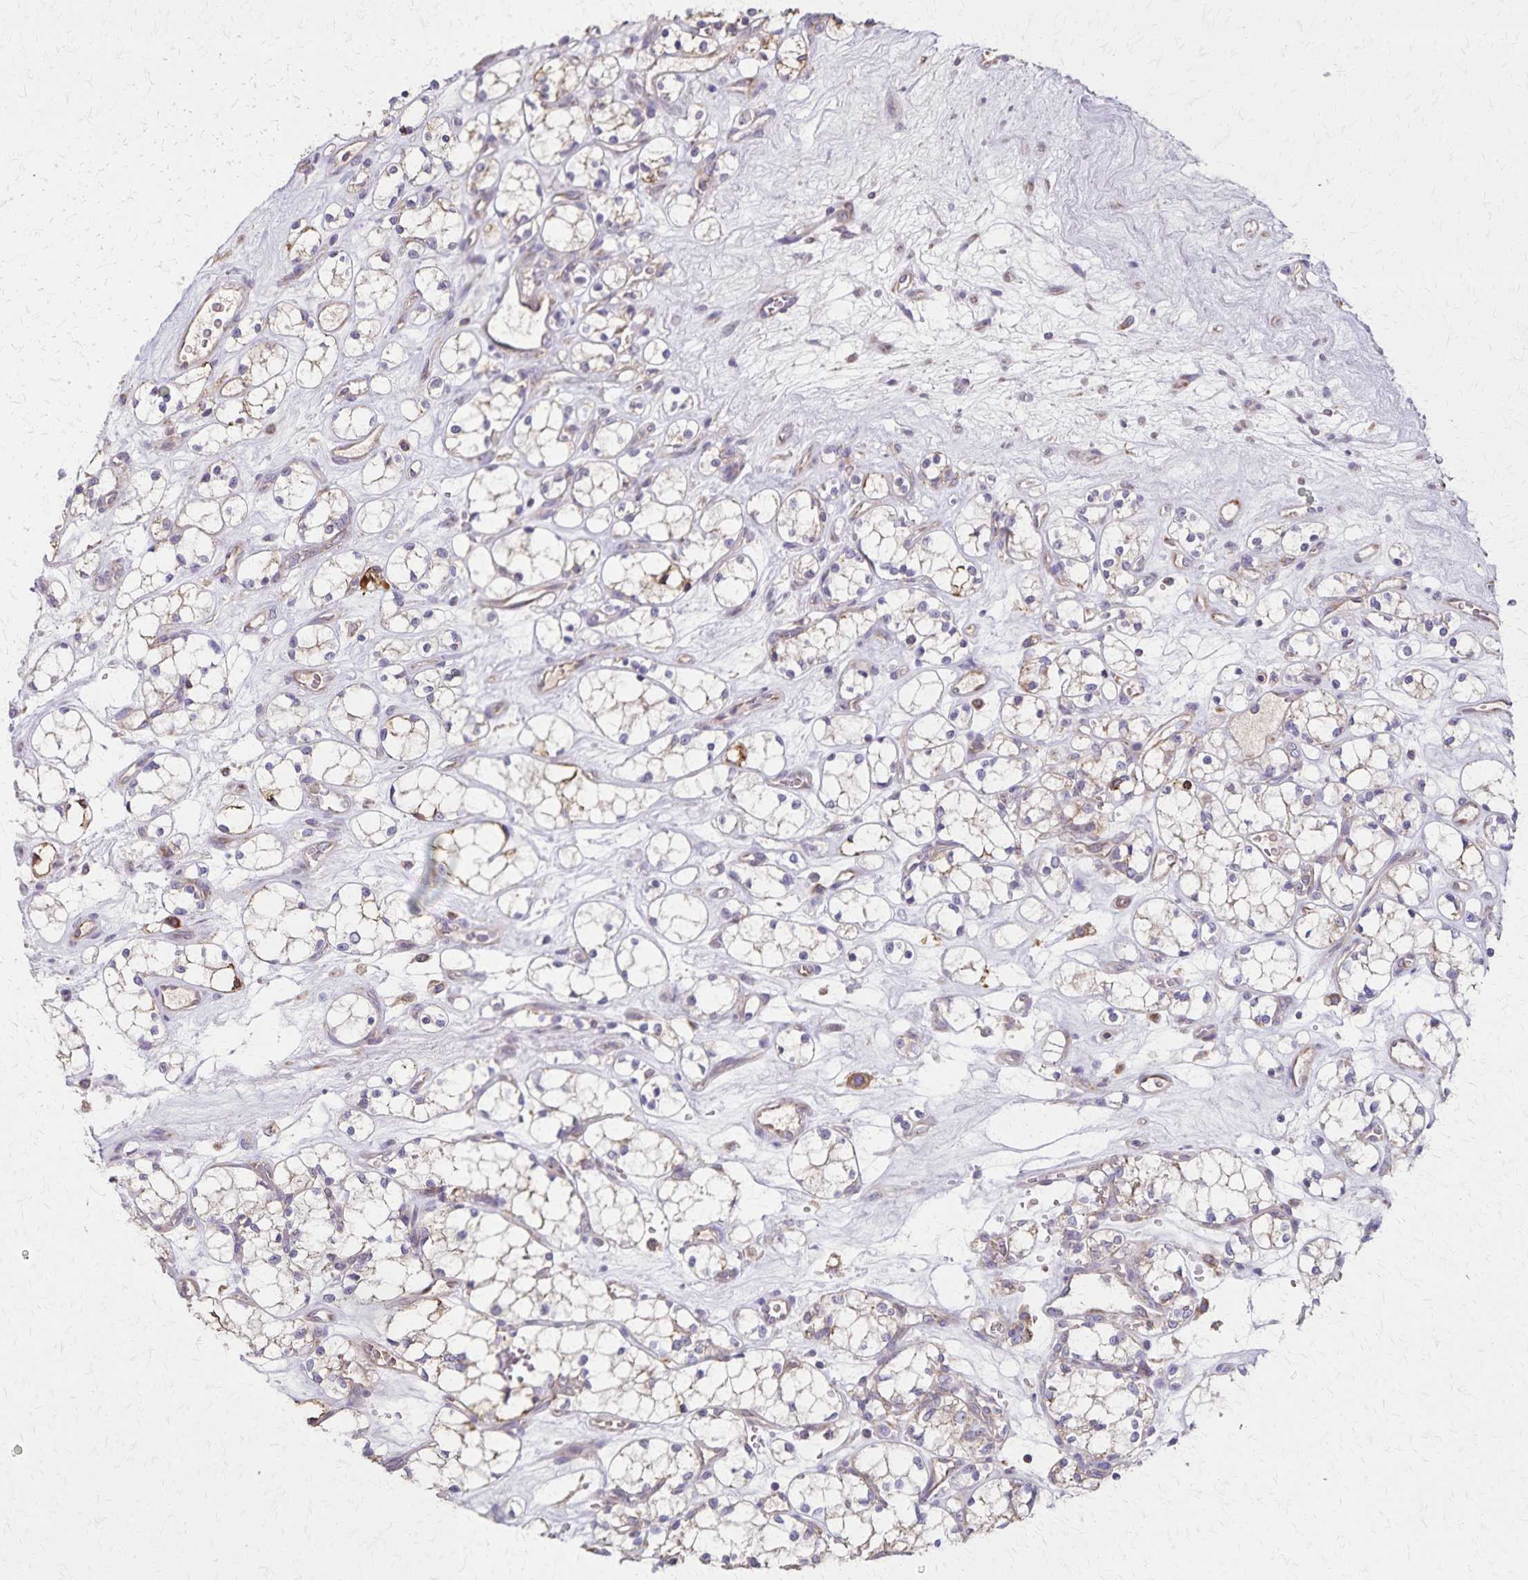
{"staining": {"intensity": "moderate", "quantity": "<25%", "location": "cytoplasmic/membranous"}, "tissue": "renal cancer", "cell_type": "Tumor cells", "image_type": "cancer", "snomed": [{"axis": "morphology", "description": "Adenocarcinoma, NOS"}, {"axis": "topography", "description": "Kidney"}], "caption": "Immunohistochemistry (IHC) histopathology image of adenocarcinoma (renal) stained for a protein (brown), which reveals low levels of moderate cytoplasmic/membranous expression in approximately <25% of tumor cells.", "gene": "RNF10", "patient": {"sex": "female", "age": 69}}